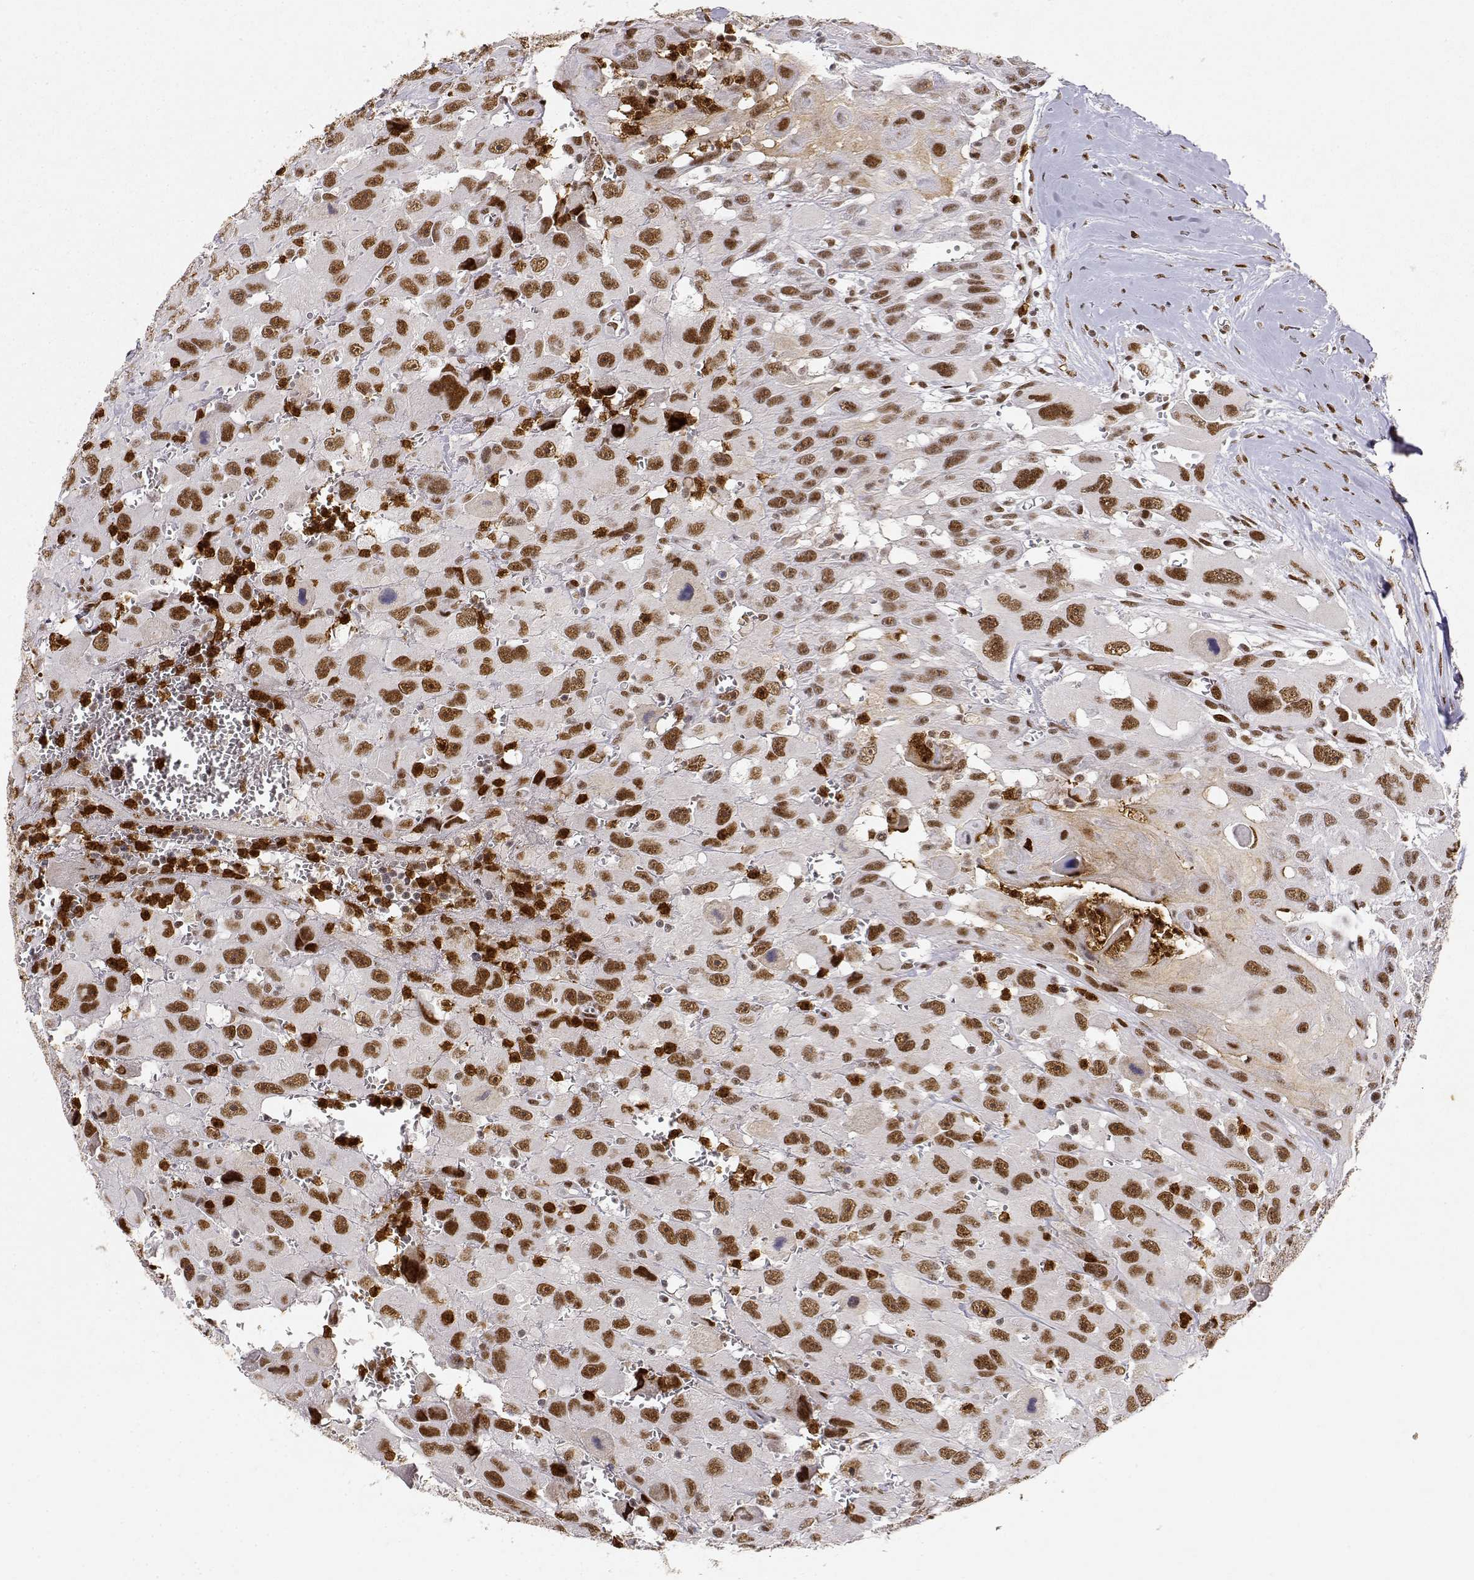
{"staining": {"intensity": "moderate", "quantity": ">75%", "location": "nuclear"}, "tissue": "head and neck cancer", "cell_type": "Tumor cells", "image_type": "cancer", "snomed": [{"axis": "morphology", "description": "Squamous cell carcinoma, NOS"}, {"axis": "morphology", "description": "Squamous cell carcinoma, metastatic, NOS"}, {"axis": "topography", "description": "Oral tissue"}, {"axis": "topography", "description": "Head-Neck"}], "caption": "Immunohistochemistry (IHC) staining of head and neck cancer, which shows medium levels of moderate nuclear expression in approximately >75% of tumor cells indicating moderate nuclear protein staining. The staining was performed using DAB (brown) for protein detection and nuclei were counterstained in hematoxylin (blue).", "gene": "RSF1", "patient": {"sex": "female", "age": 85}}